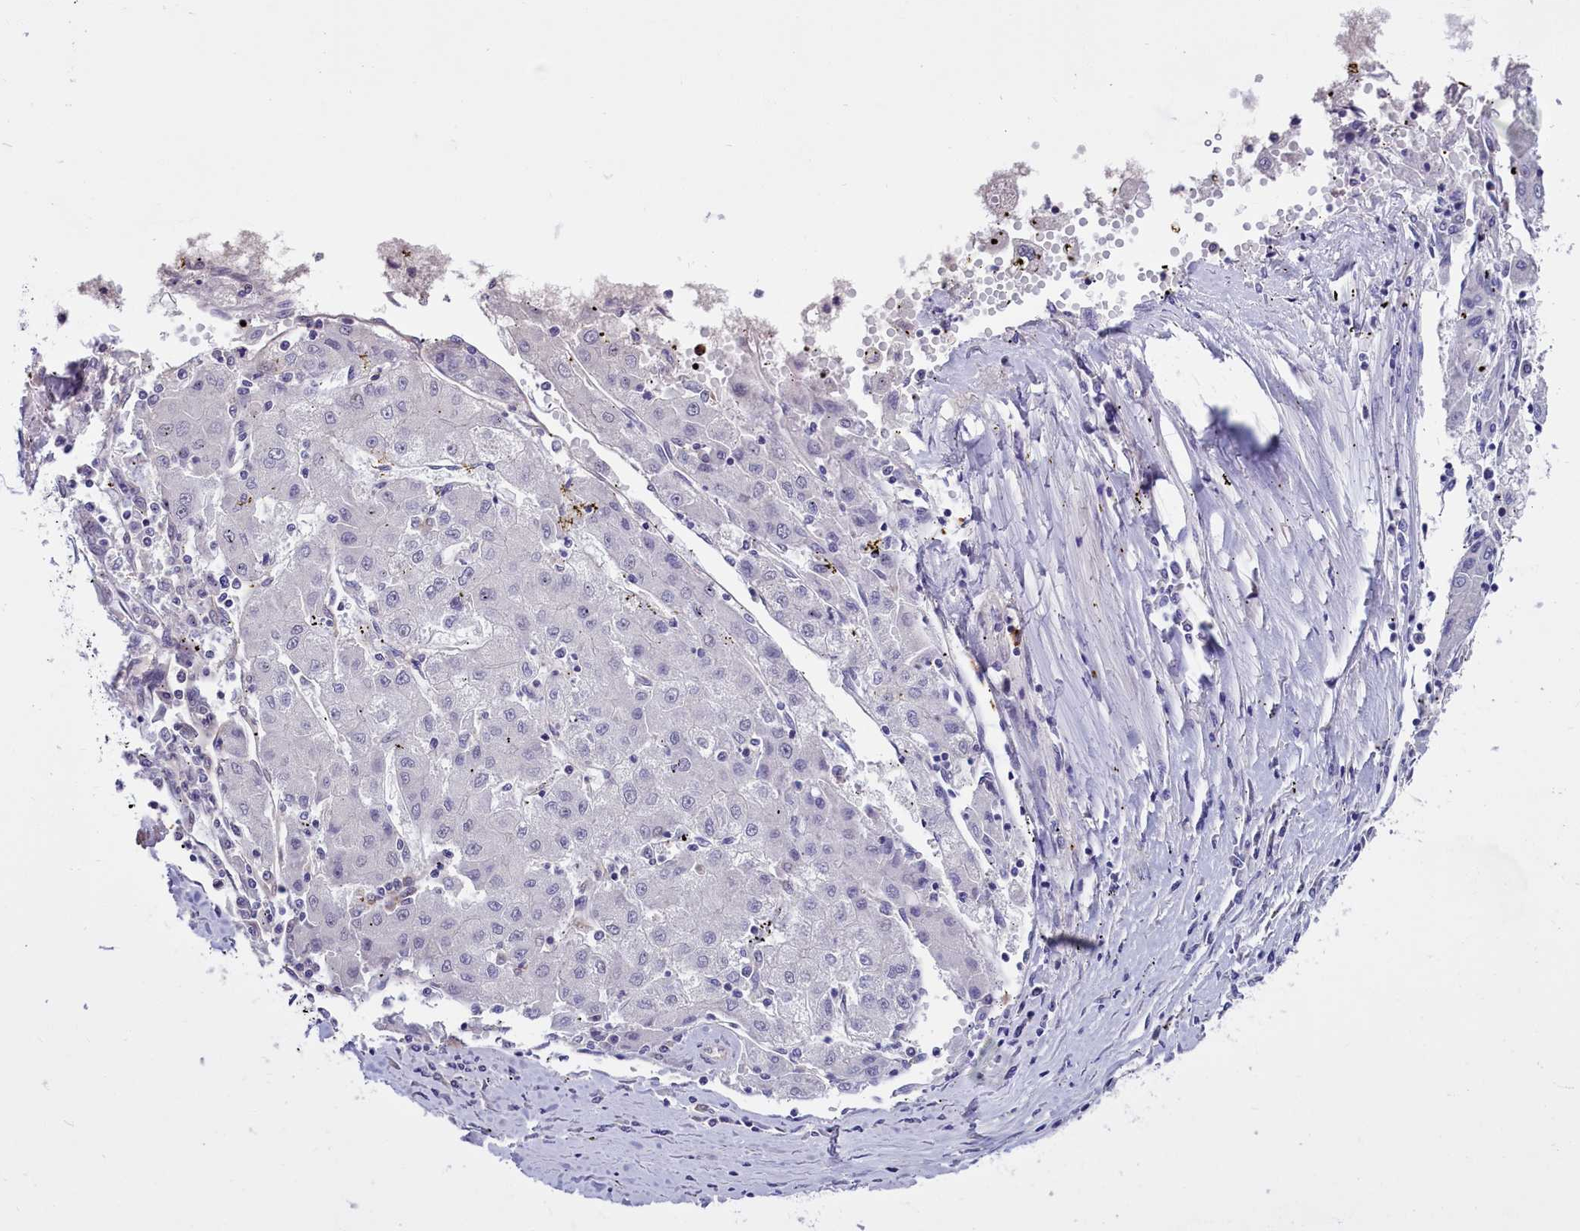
{"staining": {"intensity": "negative", "quantity": "none", "location": "none"}, "tissue": "liver cancer", "cell_type": "Tumor cells", "image_type": "cancer", "snomed": [{"axis": "morphology", "description": "Carcinoma, Hepatocellular, NOS"}, {"axis": "topography", "description": "Liver"}], "caption": "This is an immunohistochemistry histopathology image of liver cancer (hepatocellular carcinoma). There is no staining in tumor cells.", "gene": "BCAR1", "patient": {"sex": "male", "age": 72}}